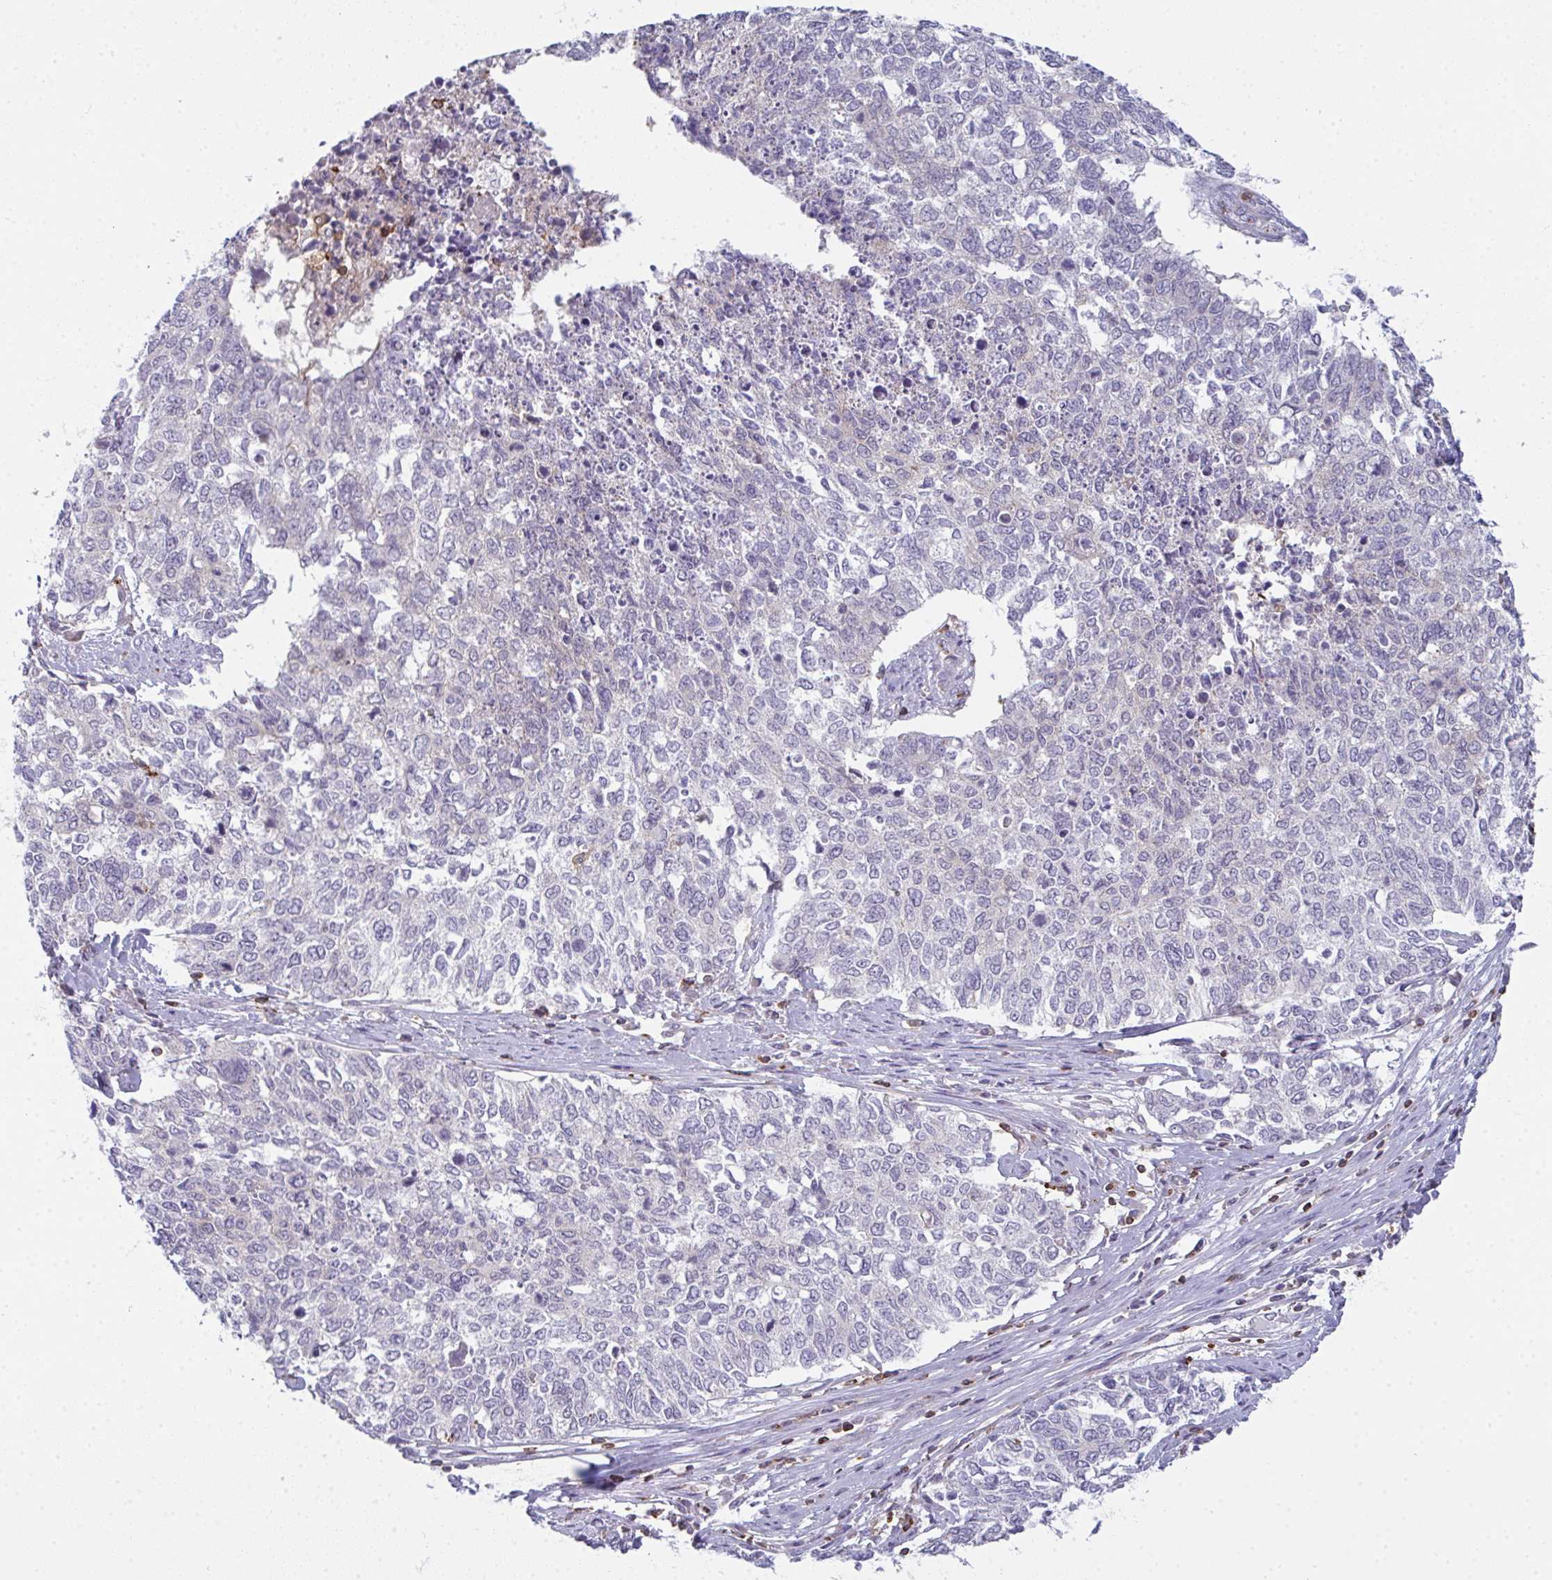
{"staining": {"intensity": "negative", "quantity": "none", "location": "none"}, "tissue": "cervical cancer", "cell_type": "Tumor cells", "image_type": "cancer", "snomed": [{"axis": "morphology", "description": "Adenocarcinoma, NOS"}, {"axis": "topography", "description": "Cervix"}], "caption": "There is no significant expression in tumor cells of cervical cancer.", "gene": "CD80", "patient": {"sex": "female", "age": 63}}